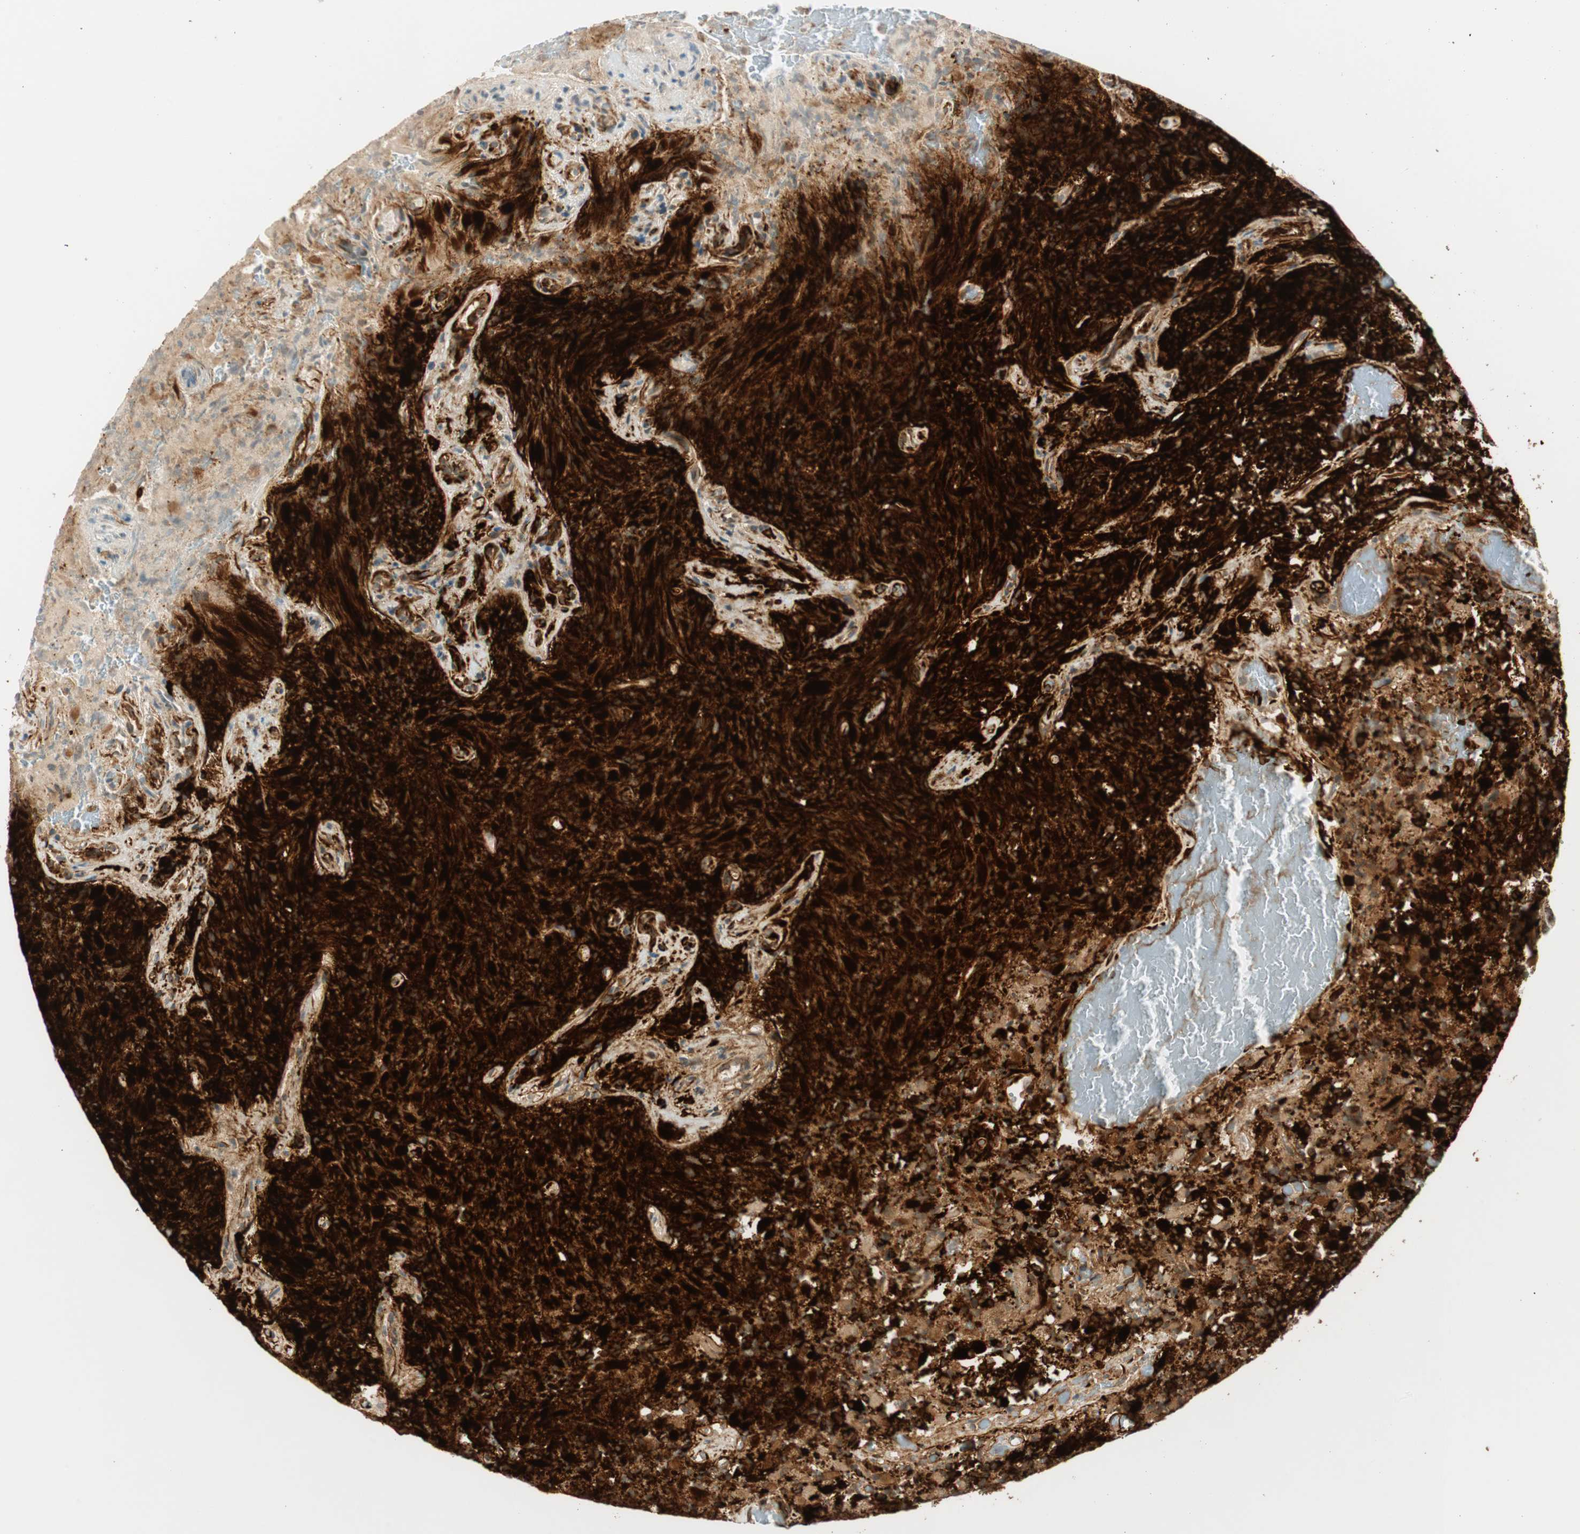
{"staining": {"intensity": "strong", "quantity": ">75%", "location": "cytoplasmic/membranous,nuclear"}, "tissue": "glioma", "cell_type": "Tumor cells", "image_type": "cancer", "snomed": [{"axis": "morphology", "description": "Glioma, malignant, High grade"}, {"axis": "topography", "description": "Brain"}], "caption": "Immunohistochemistry histopathology image of human malignant high-grade glioma stained for a protein (brown), which demonstrates high levels of strong cytoplasmic/membranous and nuclear positivity in about >75% of tumor cells.", "gene": "NES", "patient": {"sex": "male", "age": 71}}